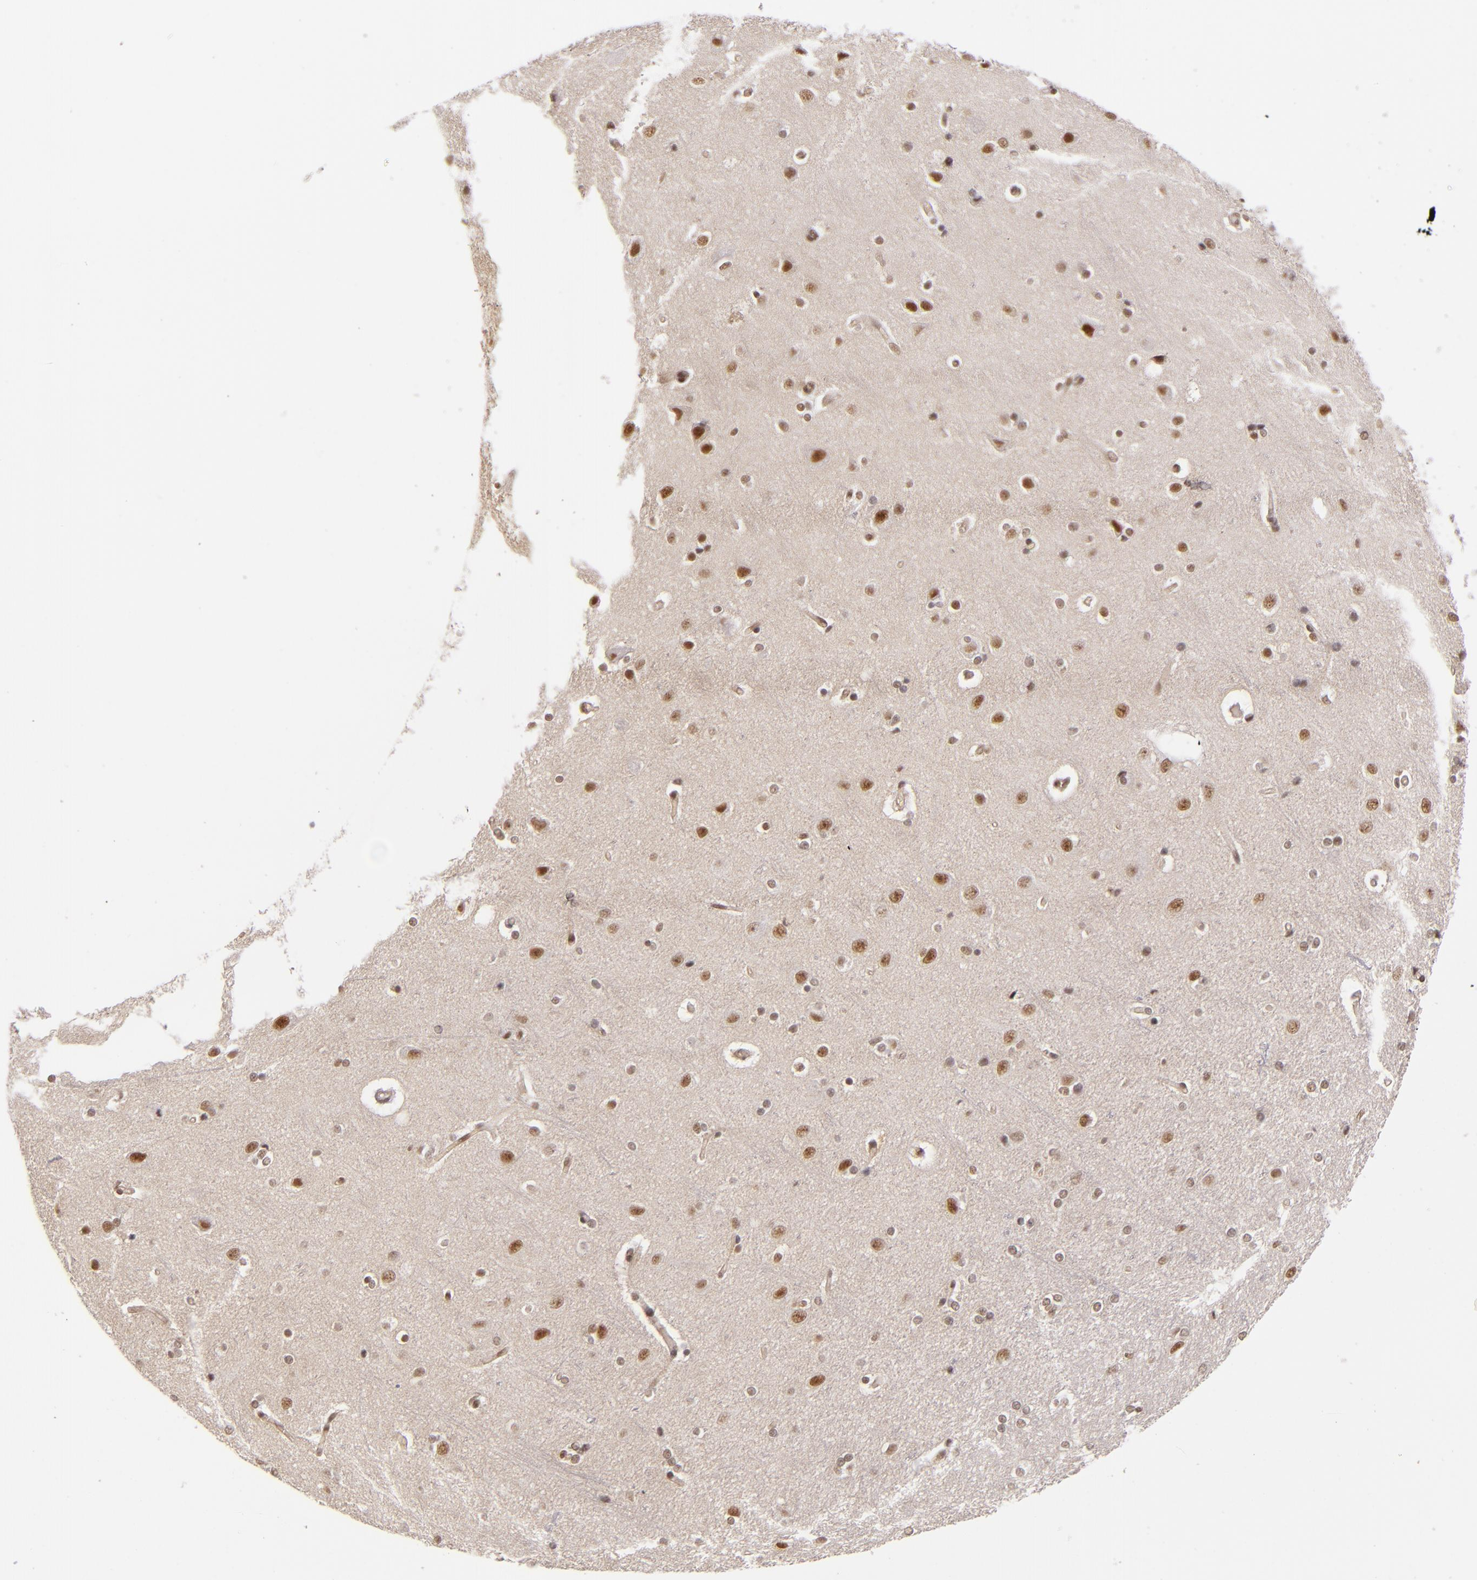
{"staining": {"intensity": "weak", "quantity": "25%-75%", "location": "nuclear"}, "tissue": "cerebral cortex", "cell_type": "Endothelial cells", "image_type": "normal", "snomed": [{"axis": "morphology", "description": "Normal tissue, NOS"}, {"axis": "topography", "description": "Cerebral cortex"}], "caption": "A low amount of weak nuclear positivity is present in approximately 25%-75% of endothelial cells in normal cerebral cortex. Nuclei are stained in blue.", "gene": "NCOR2", "patient": {"sex": "female", "age": 54}}